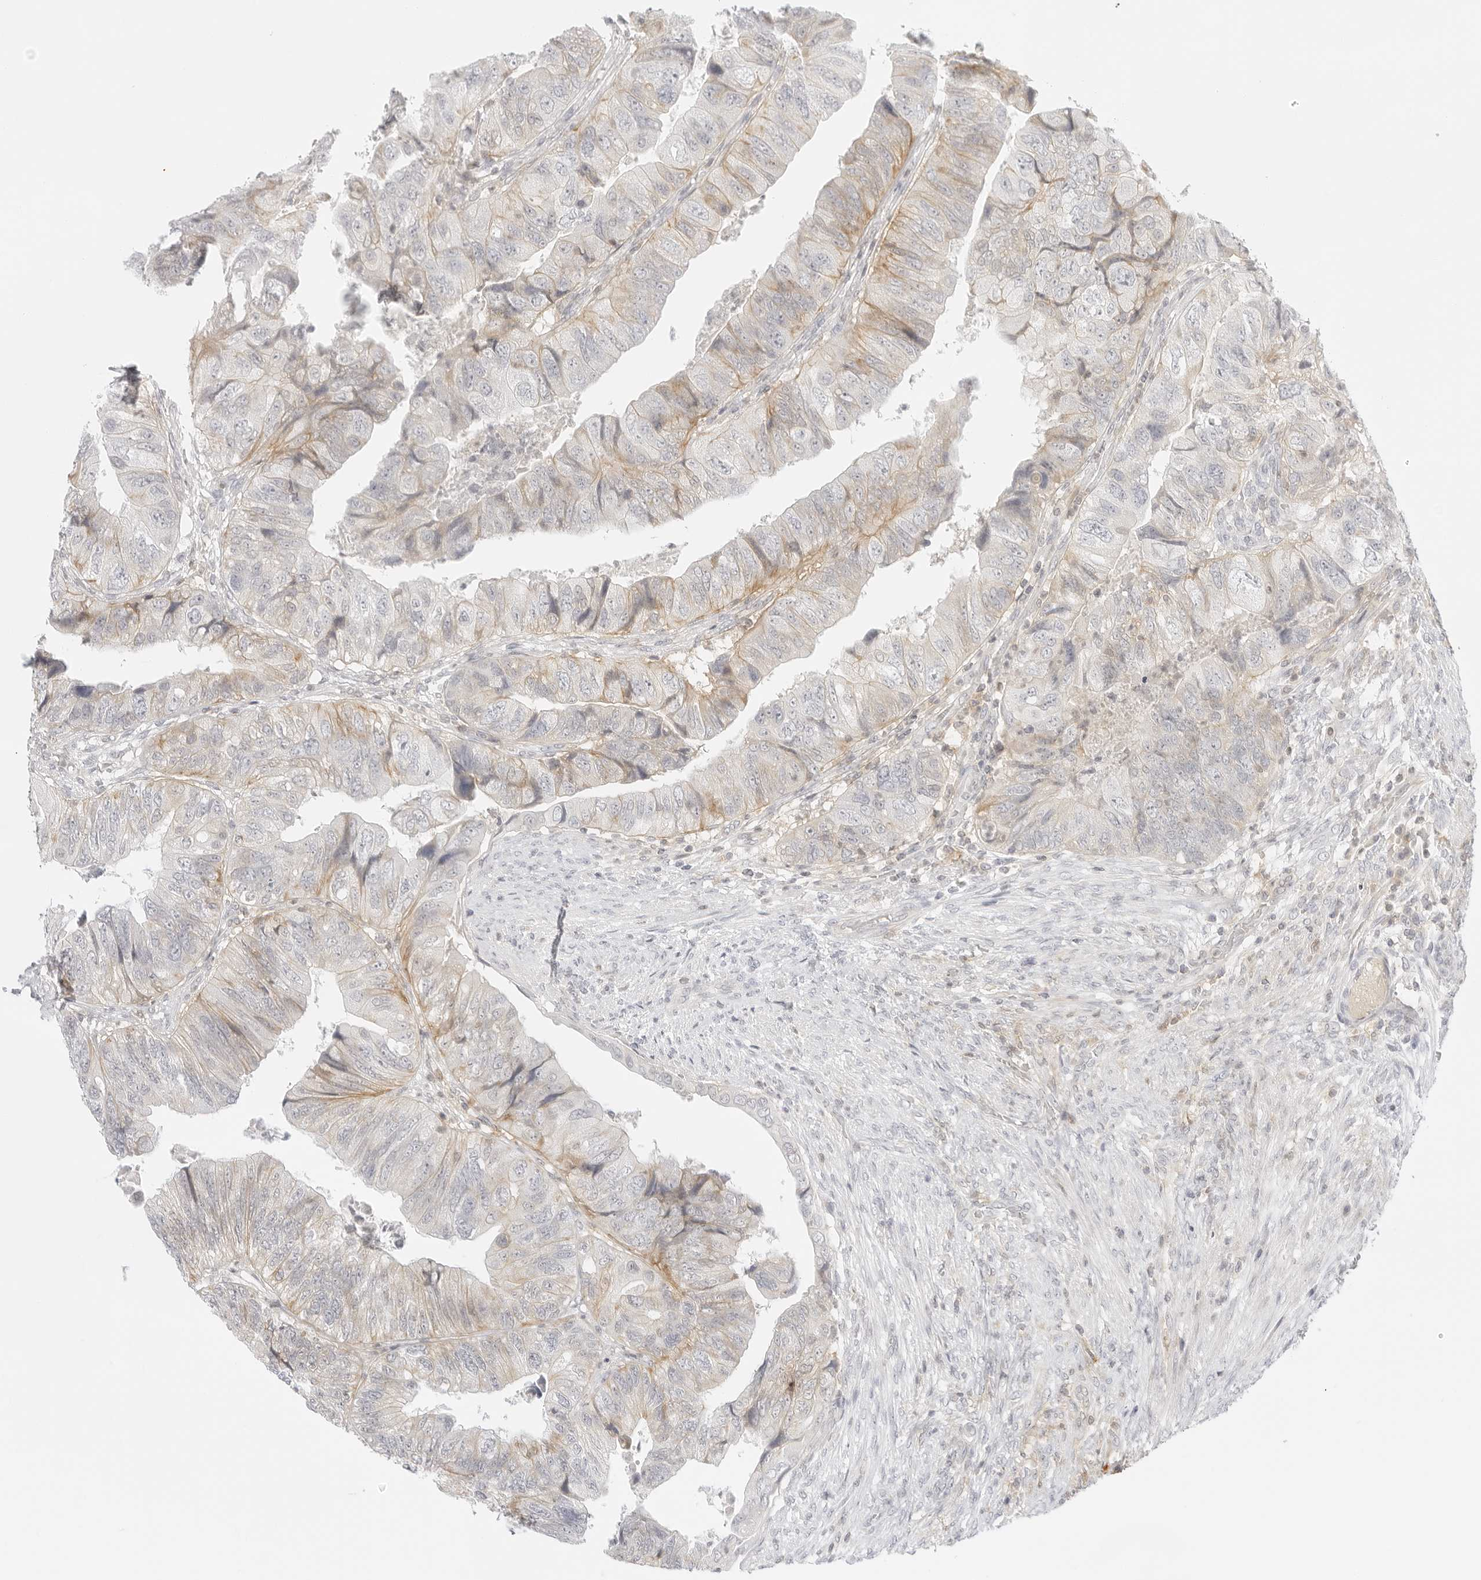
{"staining": {"intensity": "moderate", "quantity": "<25%", "location": "cytoplasmic/membranous"}, "tissue": "colorectal cancer", "cell_type": "Tumor cells", "image_type": "cancer", "snomed": [{"axis": "morphology", "description": "Adenocarcinoma, NOS"}, {"axis": "topography", "description": "Rectum"}], "caption": "Human colorectal adenocarcinoma stained with a brown dye shows moderate cytoplasmic/membranous positive positivity in approximately <25% of tumor cells.", "gene": "TNFRSF14", "patient": {"sex": "male", "age": 63}}